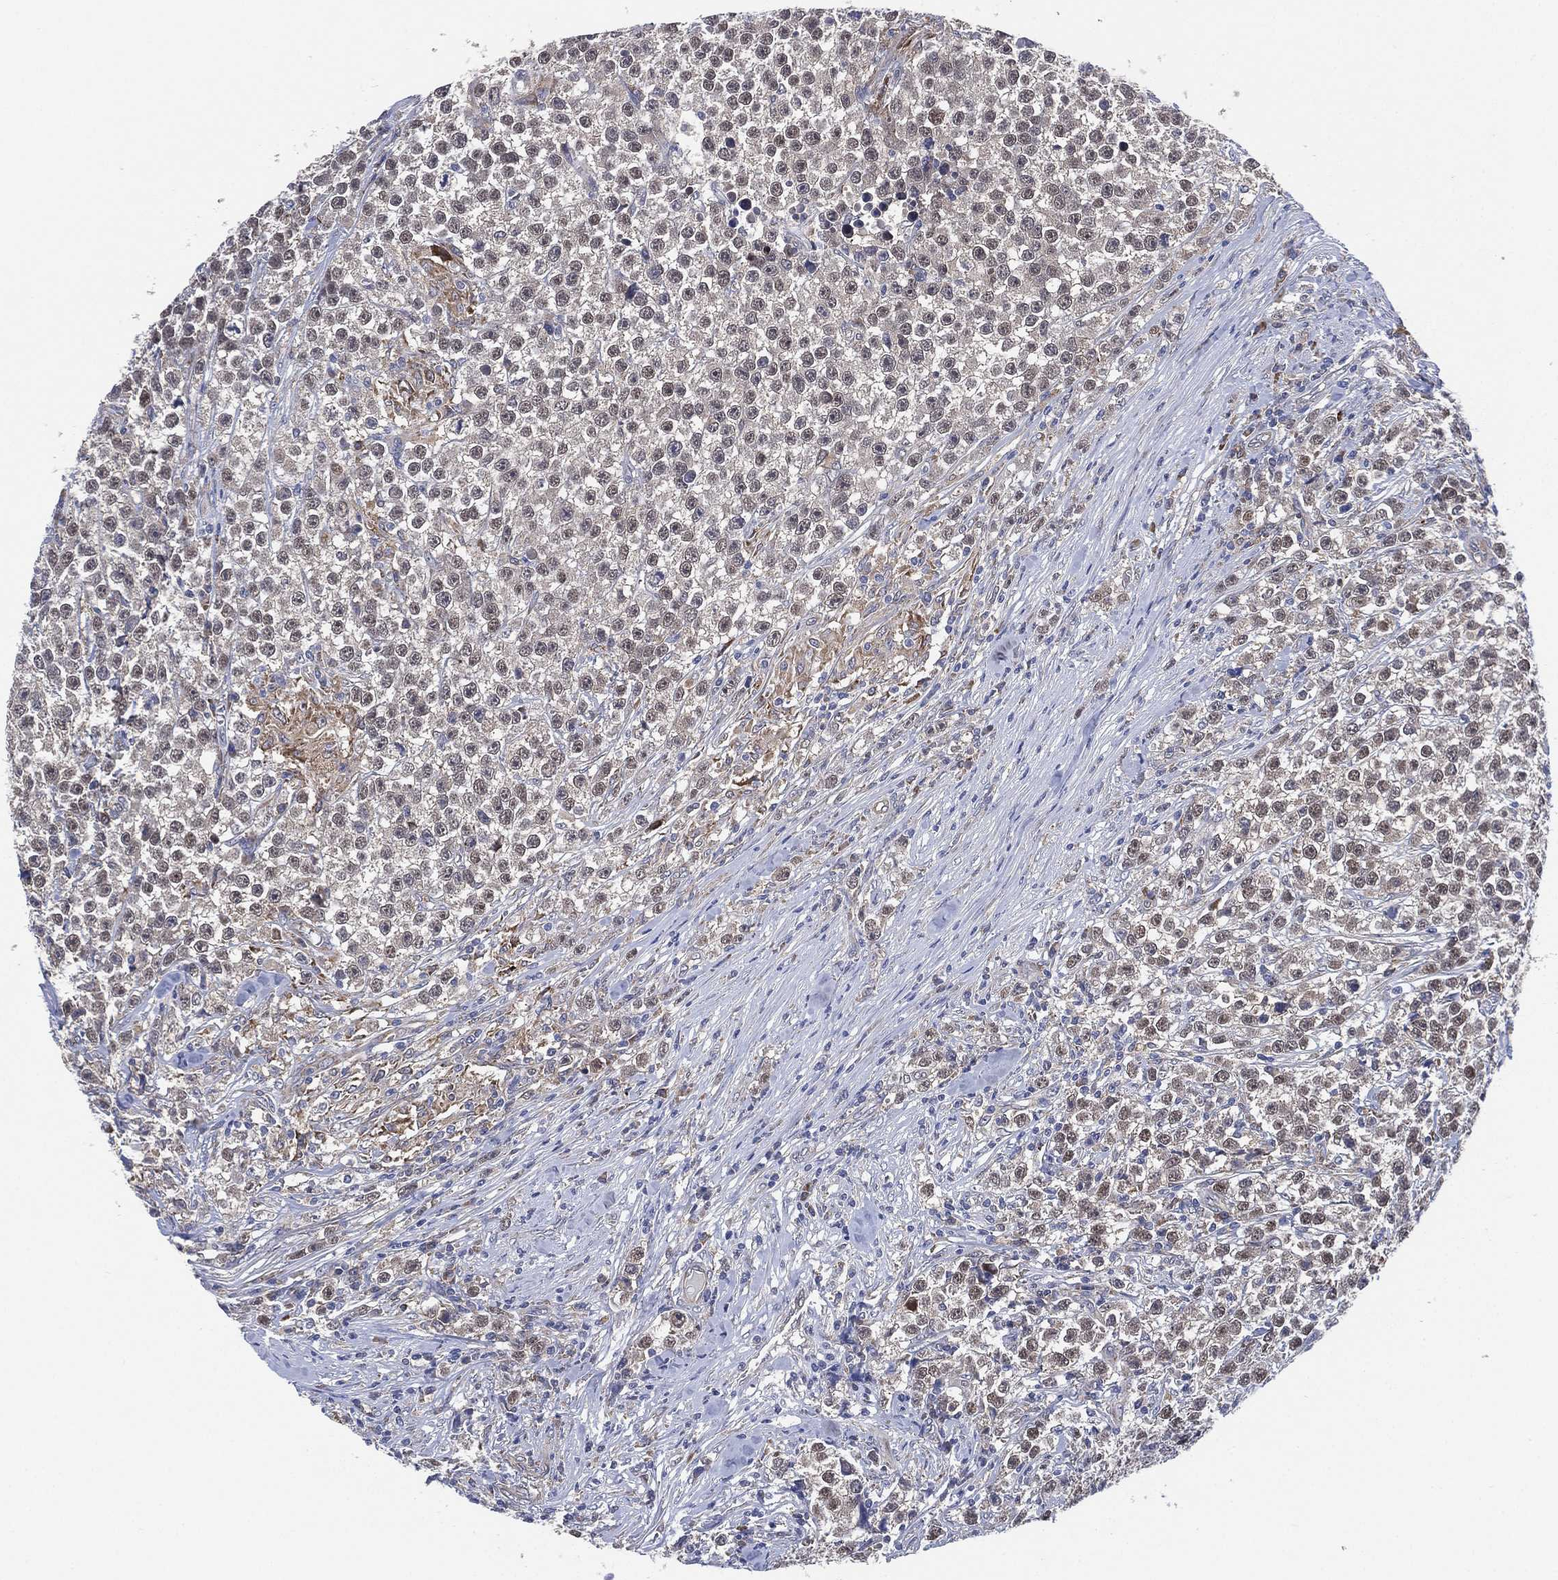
{"staining": {"intensity": "negative", "quantity": "none", "location": "none"}, "tissue": "testis cancer", "cell_type": "Tumor cells", "image_type": "cancer", "snomed": [{"axis": "morphology", "description": "Seminoma, NOS"}, {"axis": "topography", "description": "Testis"}], "caption": "An image of human testis cancer is negative for staining in tumor cells.", "gene": "FES", "patient": {"sex": "male", "age": 59}}